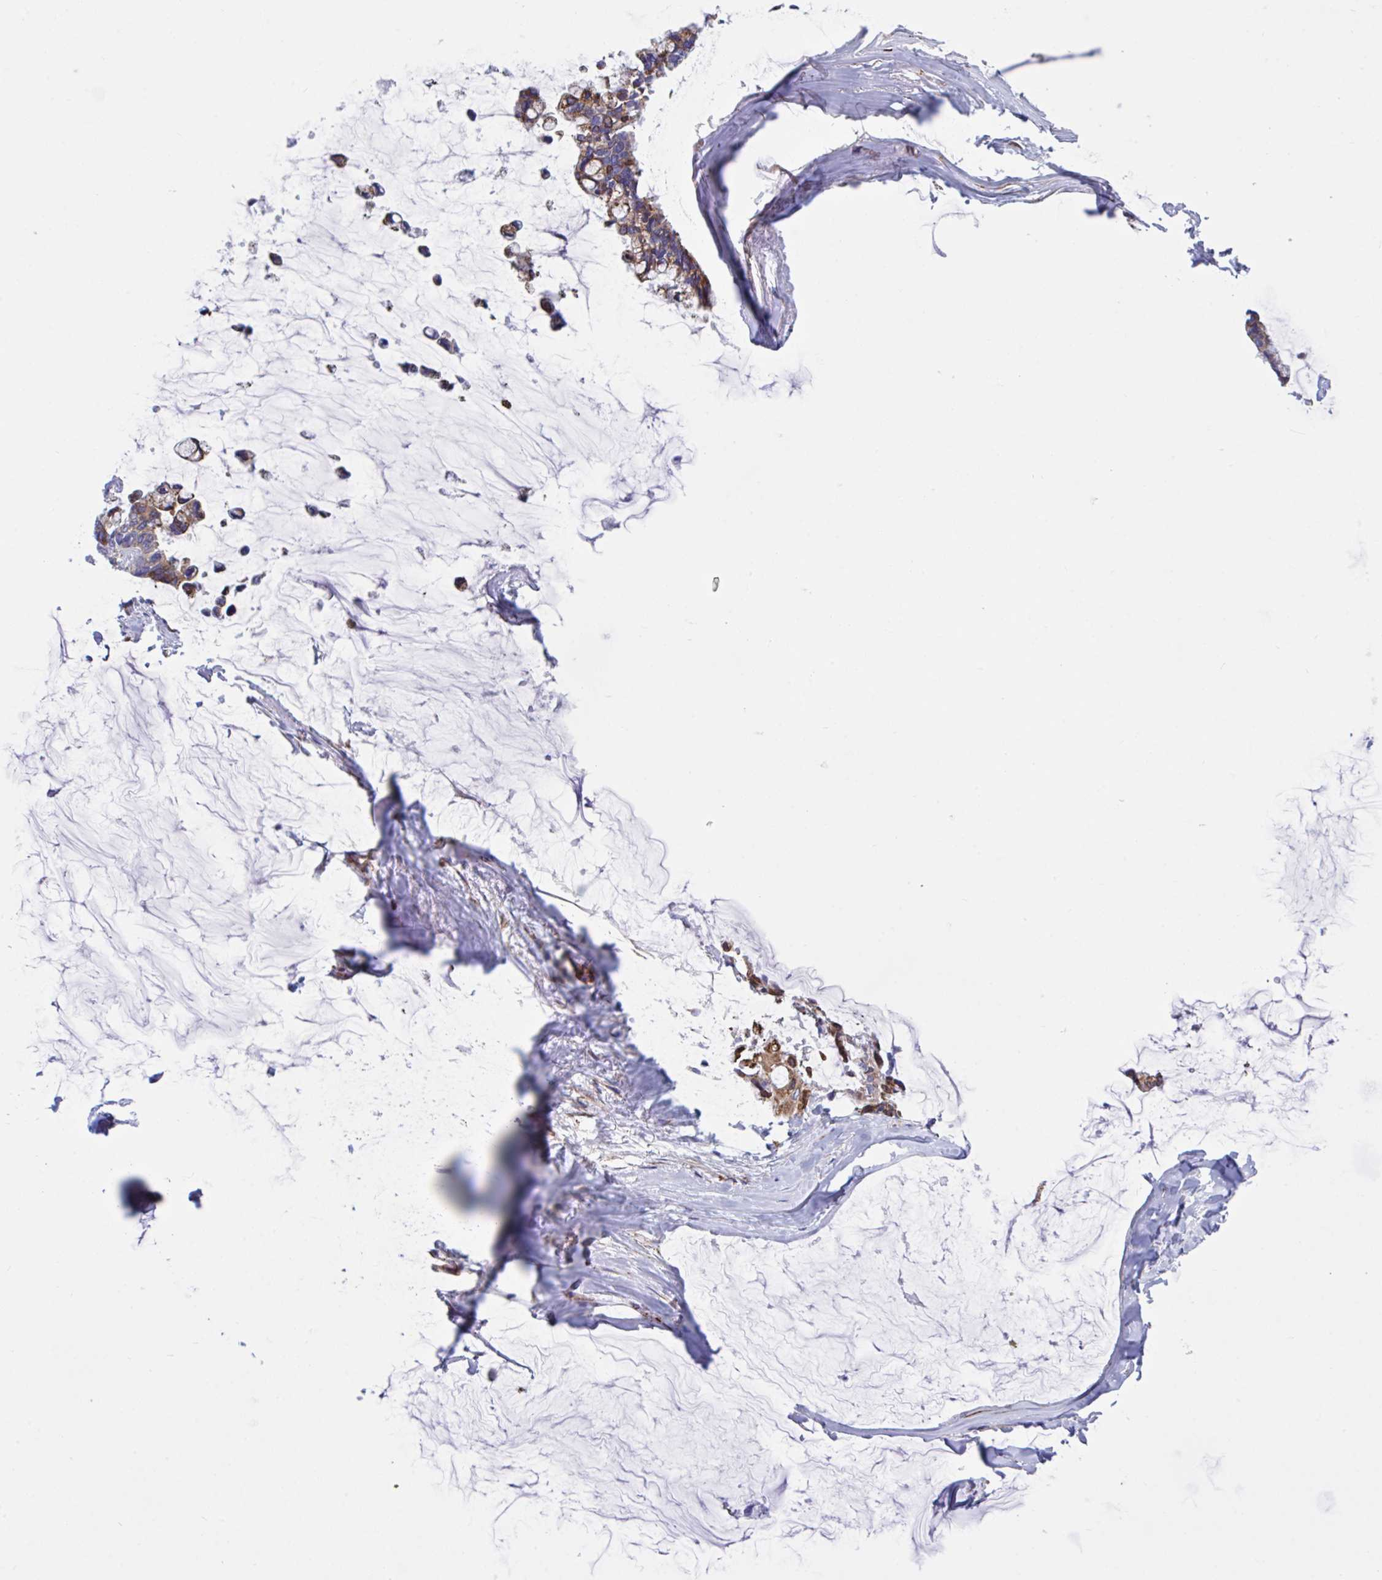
{"staining": {"intensity": "moderate", "quantity": ">75%", "location": "cytoplasmic/membranous"}, "tissue": "ovarian cancer", "cell_type": "Tumor cells", "image_type": "cancer", "snomed": [{"axis": "morphology", "description": "Cystadenocarcinoma, mucinous, NOS"}, {"axis": "topography", "description": "Ovary"}], "caption": "Human ovarian cancer (mucinous cystadenocarcinoma) stained with a protein marker shows moderate staining in tumor cells.", "gene": "PEAK3", "patient": {"sex": "female", "age": 39}}